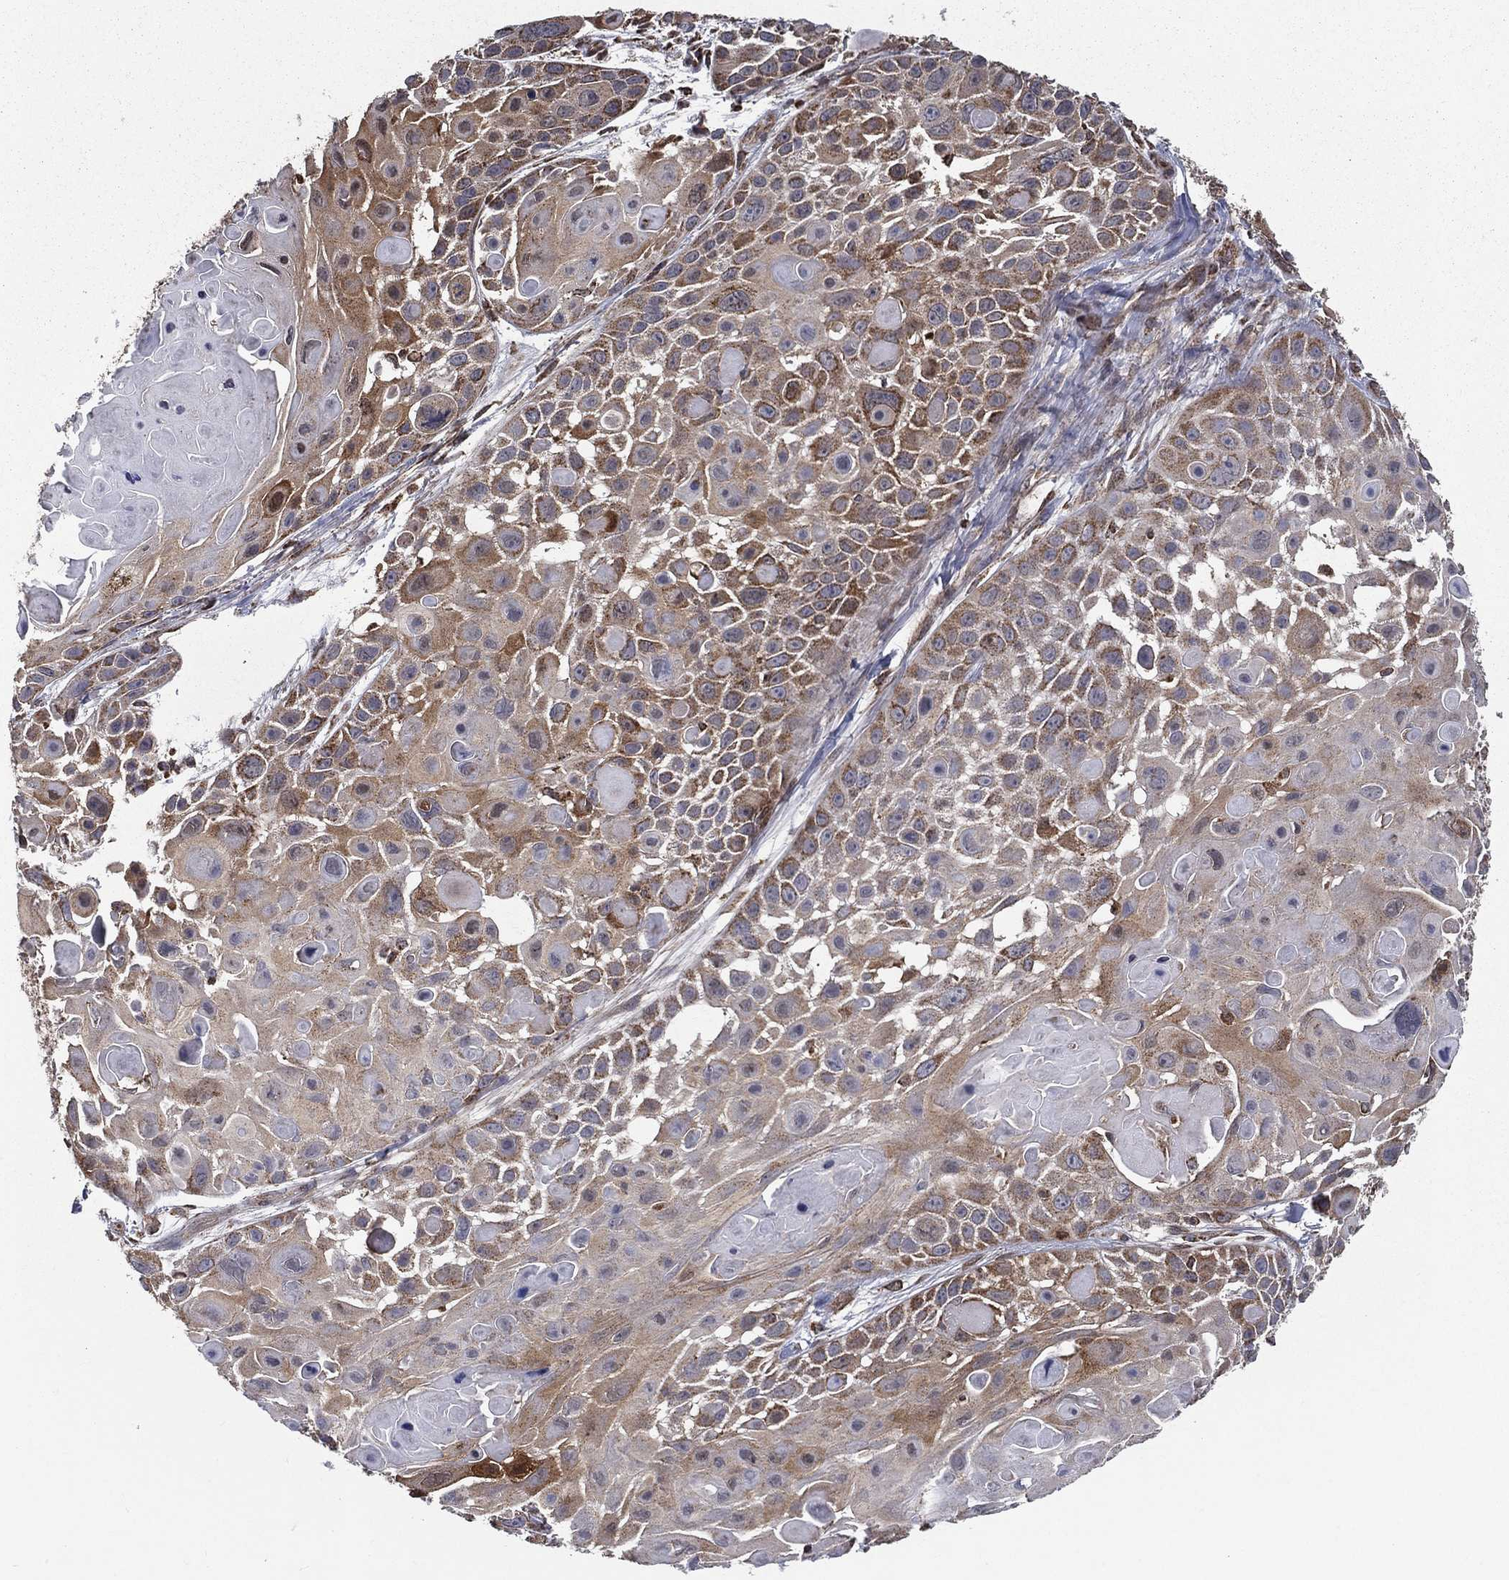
{"staining": {"intensity": "moderate", "quantity": "25%-75%", "location": "cytoplasmic/membranous"}, "tissue": "skin cancer", "cell_type": "Tumor cells", "image_type": "cancer", "snomed": [{"axis": "morphology", "description": "Squamous cell carcinoma, NOS"}, {"axis": "topography", "description": "Skin"}, {"axis": "topography", "description": "Anal"}], "caption": "Protein expression analysis of human skin cancer (squamous cell carcinoma) reveals moderate cytoplasmic/membranous expression in about 25%-75% of tumor cells. (DAB IHC, brown staining for protein, blue staining for nuclei).", "gene": "RIGI", "patient": {"sex": "female", "age": 75}}